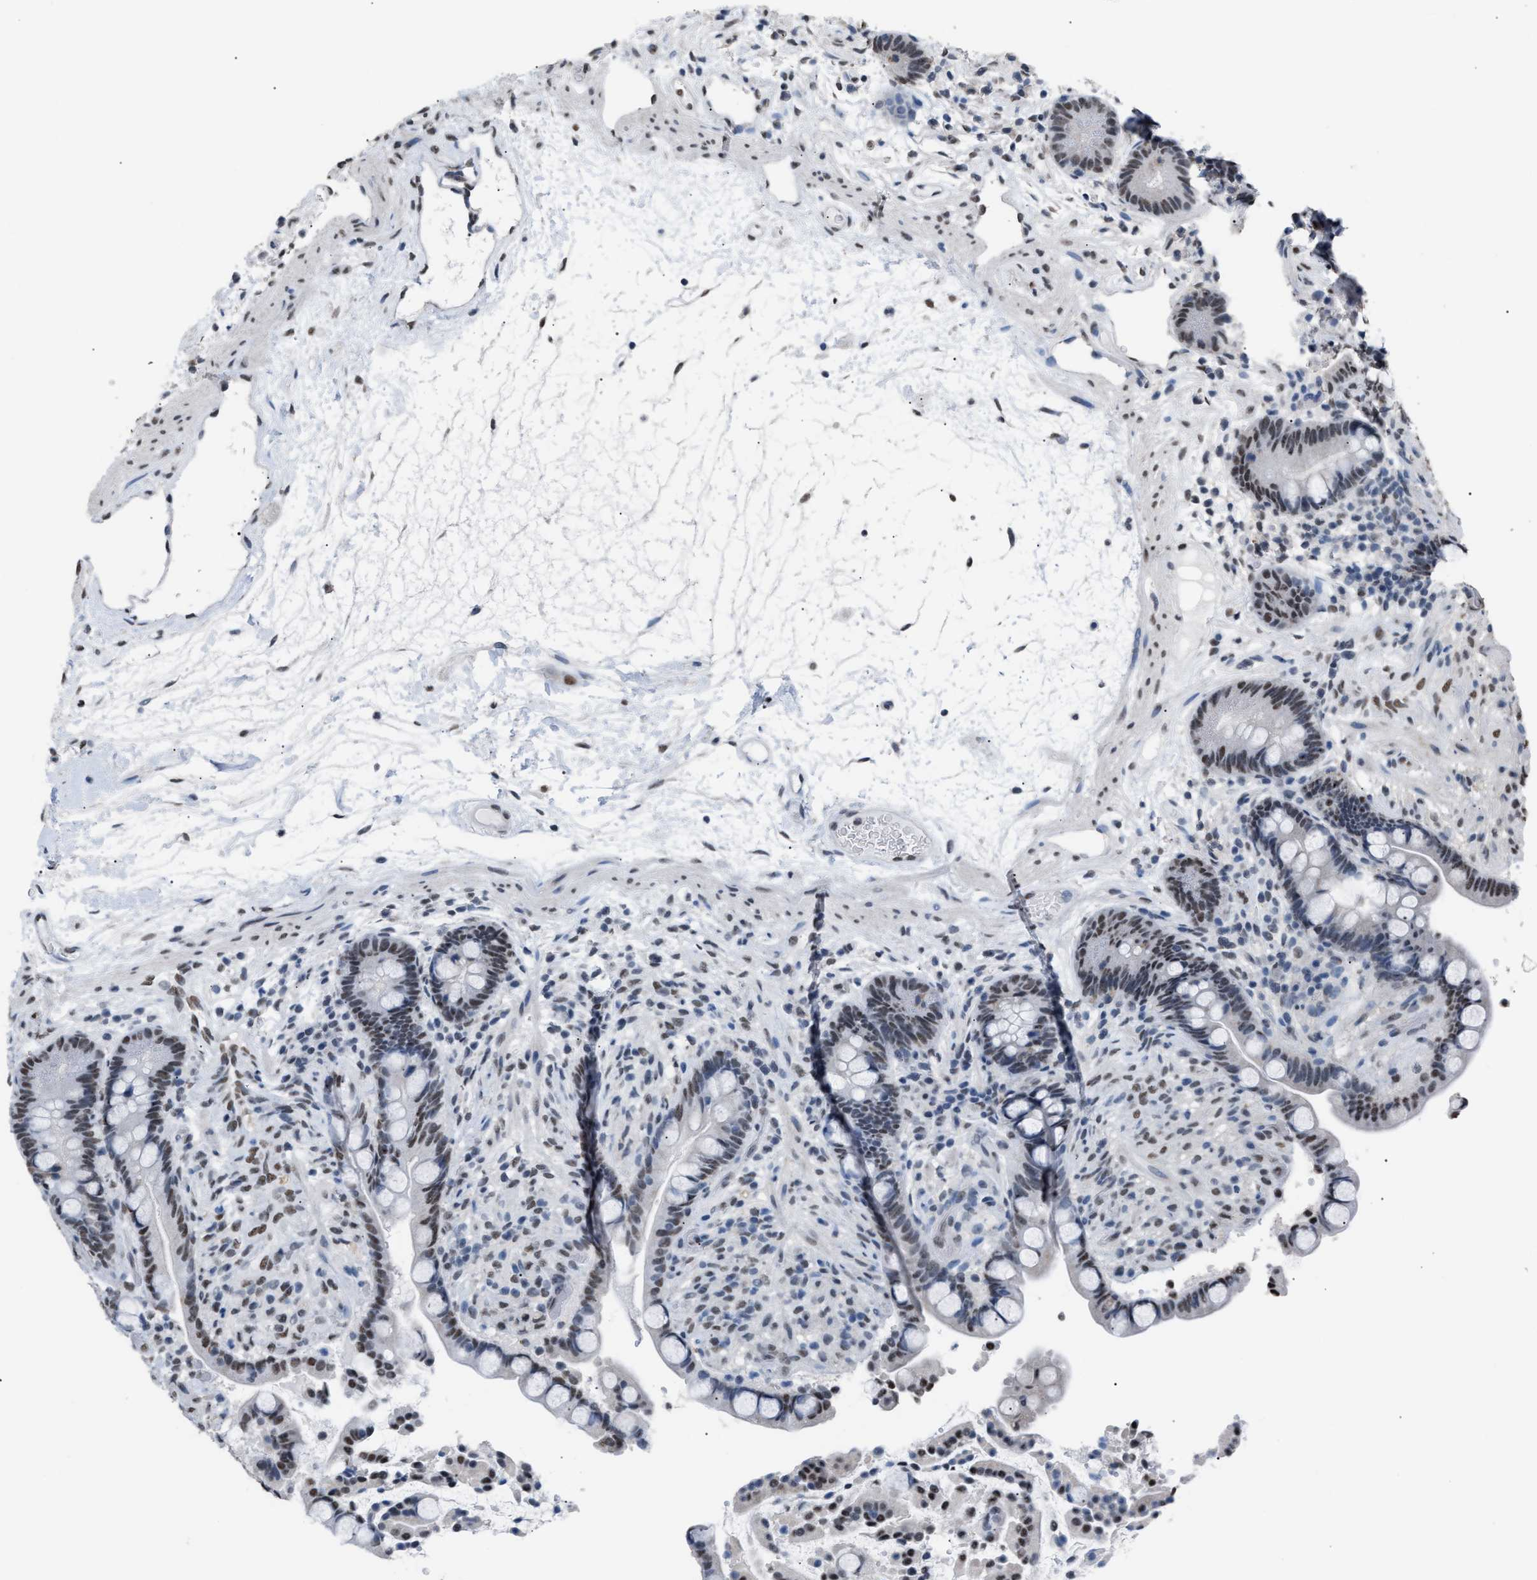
{"staining": {"intensity": "moderate", "quantity": ">75%", "location": "nuclear"}, "tissue": "colon", "cell_type": "Endothelial cells", "image_type": "normal", "snomed": [{"axis": "morphology", "description": "Normal tissue, NOS"}, {"axis": "topography", "description": "Colon"}], "caption": "IHC of unremarkable colon reveals medium levels of moderate nuclear staining in about >75% of endothelial cells. The staining was performed using DAB, with brown indicating positive protein expression. Nuclei are stained blue with hematoxylin.", "gene": "CCAR2", "patient": {"sex": "male", "age": 73}}